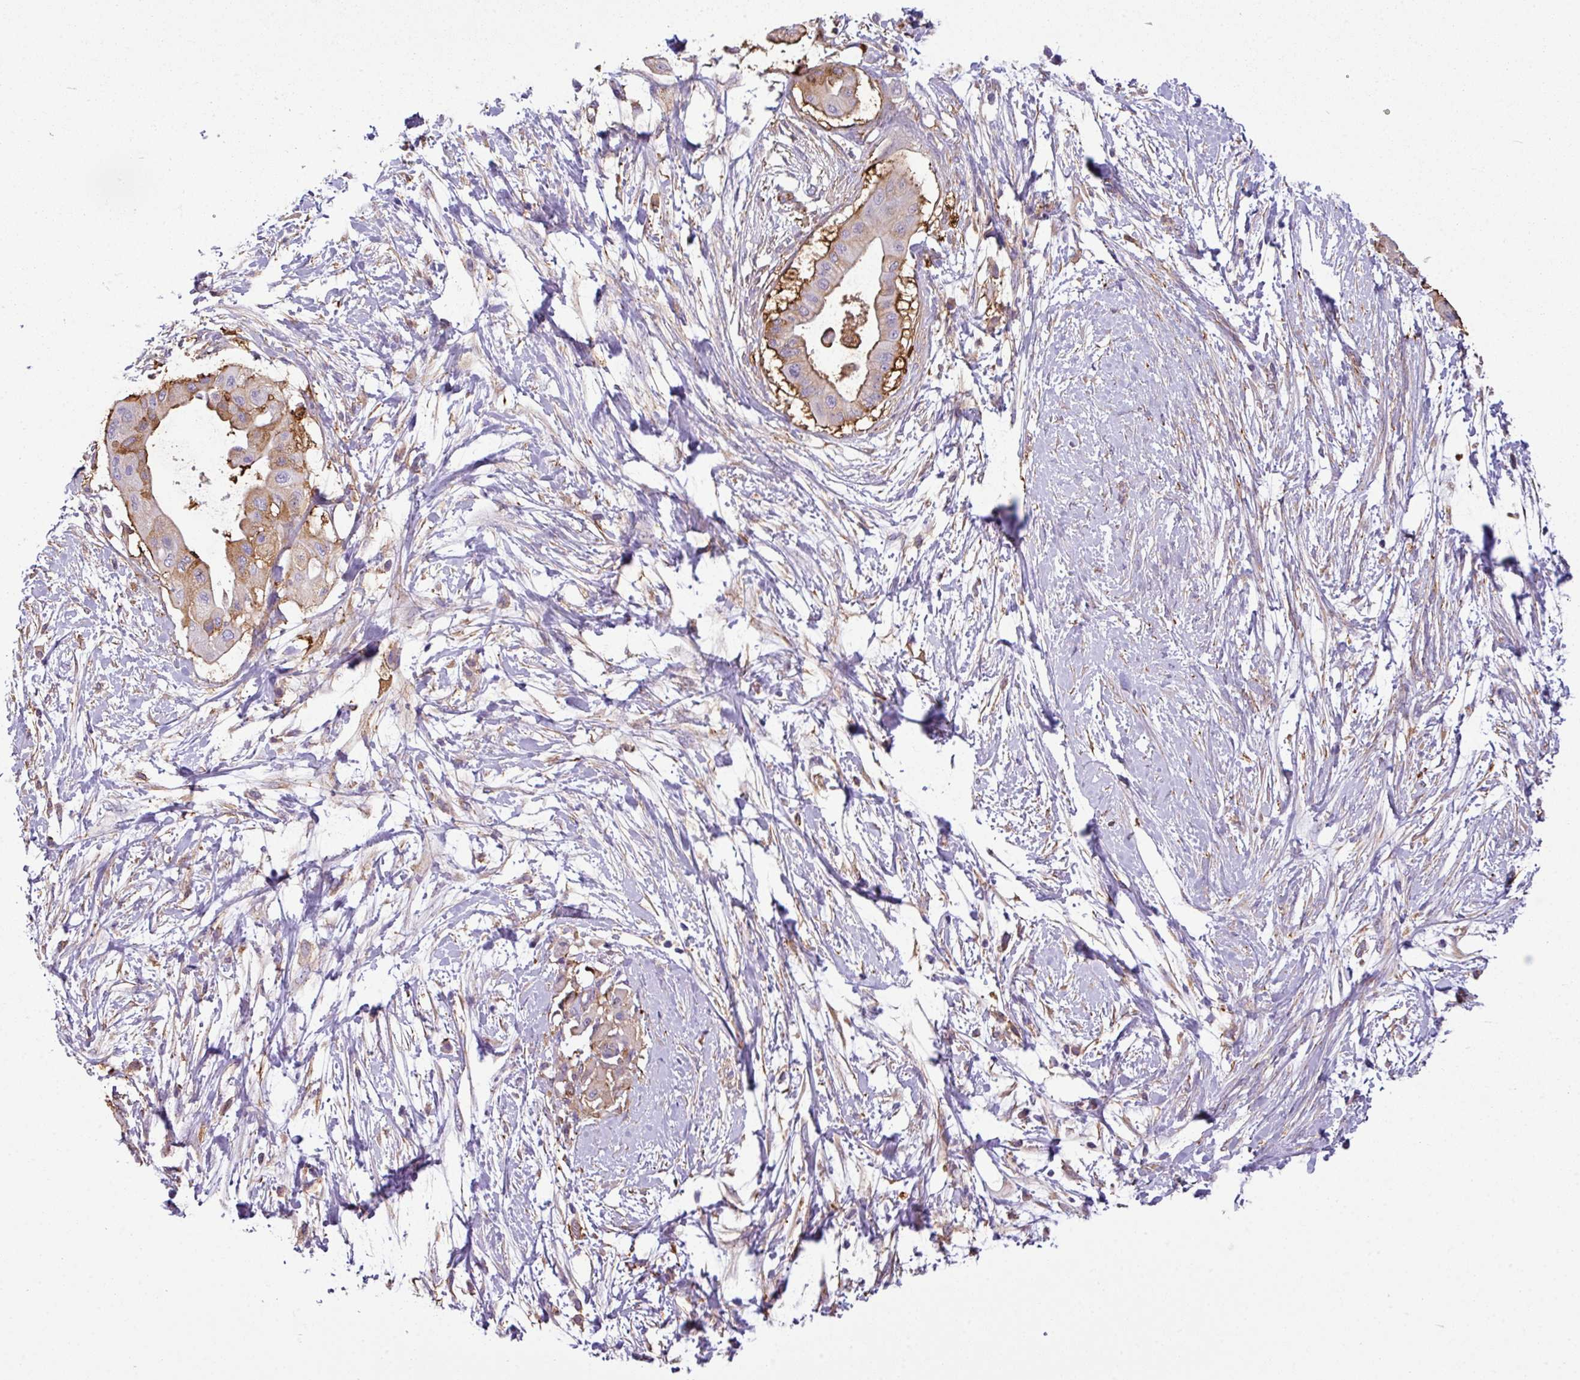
{"staining": {"intensity": "moderate", "quantity": "25%-75%", "location": "cytoplasmic/membranous"}, "tissue": "pancreatic cancer", "cell_type": "Tumor cells", "image_type": "cancer", "snomed": [{"axis": "morphology", "description": "Adenocarcinoma, NOS"}, {"axis": "topography", "description": "Pancreas"}], "caption": "Moderate cytoplasmic/membranous staining is appreciated in approximately 25%-75% of tumor cells in pancreatic cancer. Using DAB (brown) and hematoxylin (blue) stains, captured at high magnification using brightfield microscopy.", "gene": "XNDC1N", "patient": {"sex": "male", "age": 68}}